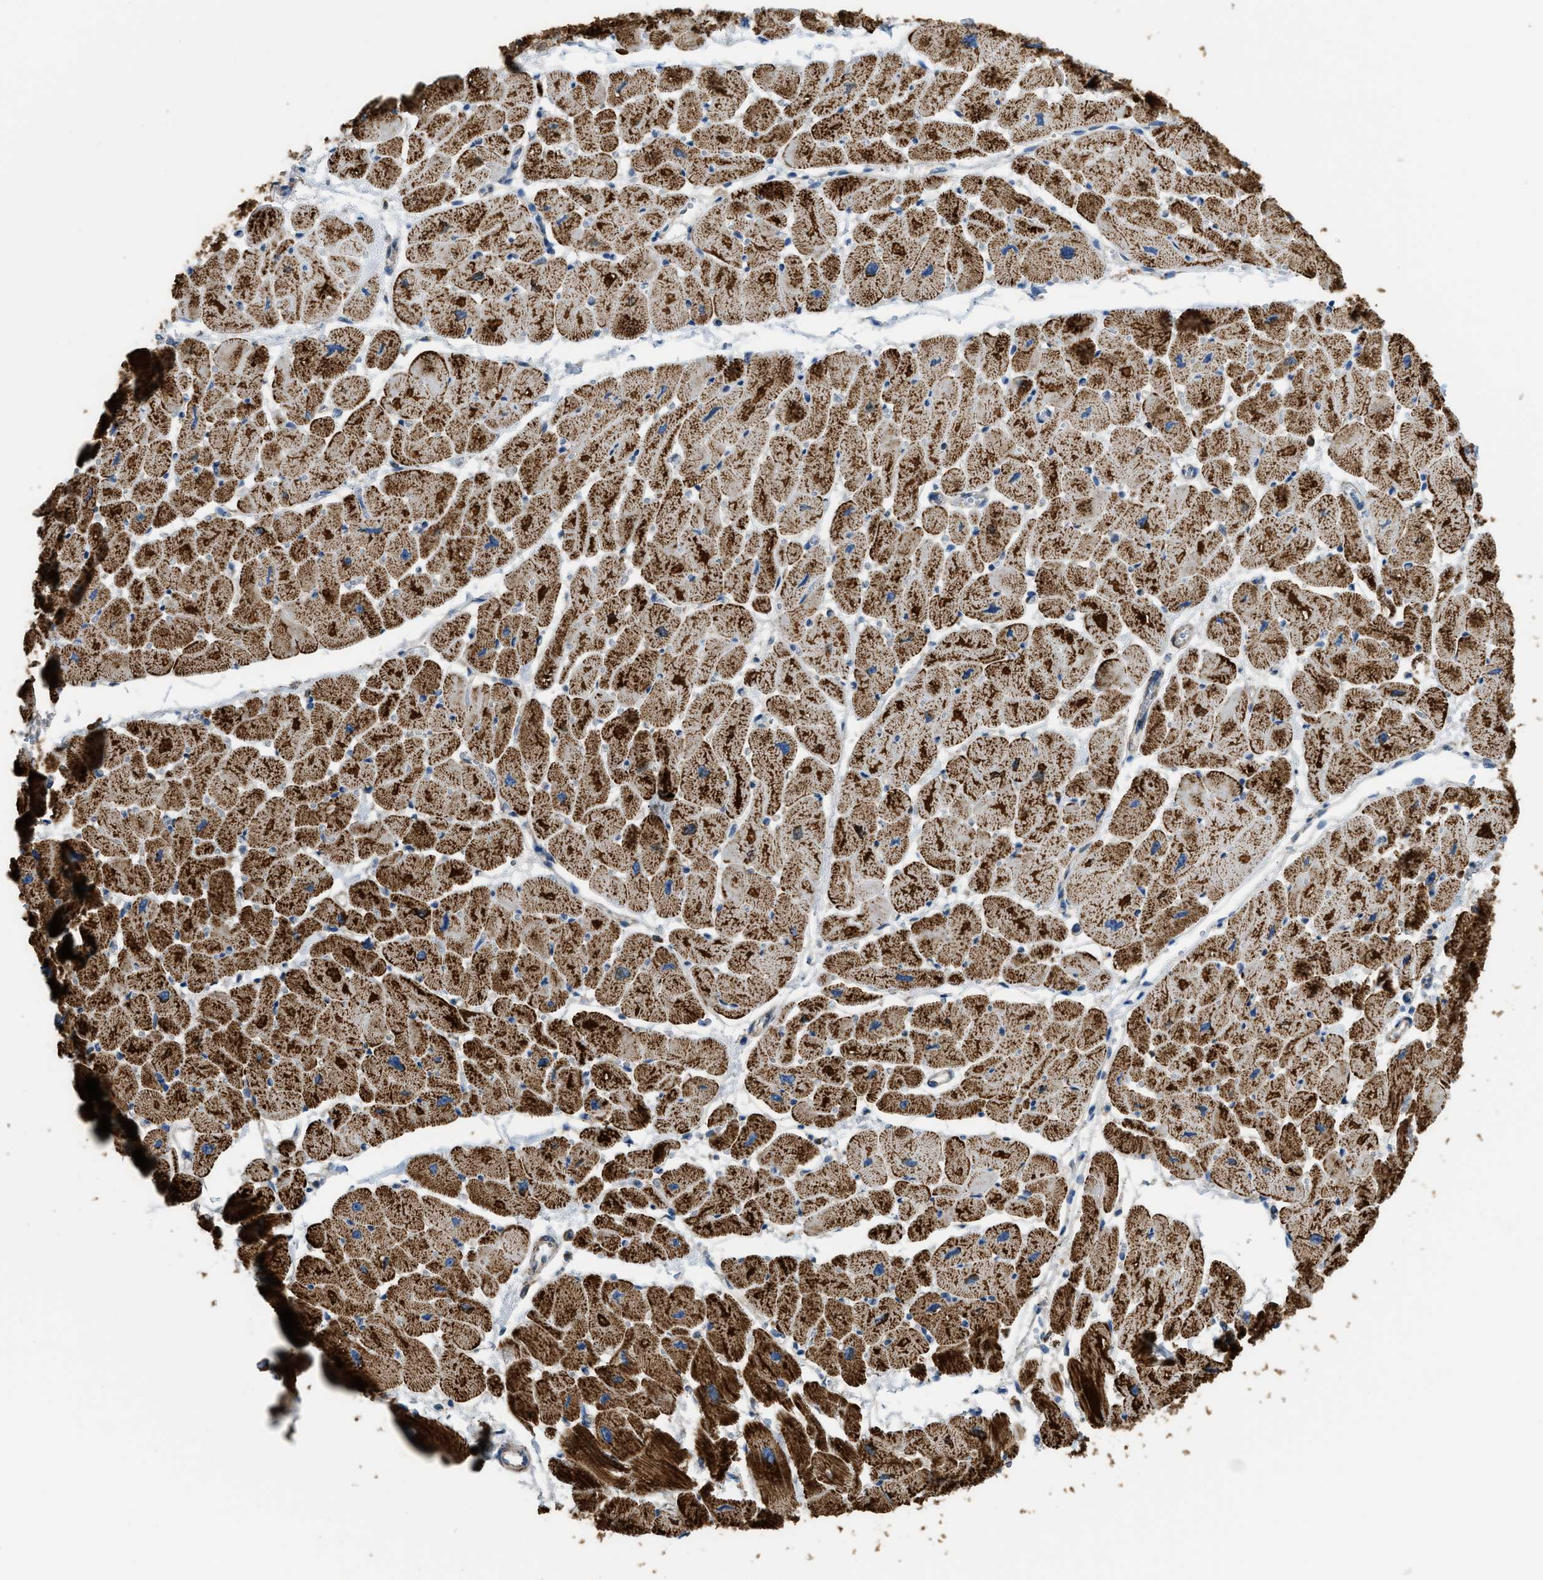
{"staining": {"intensity": "strong", "quantity": ">75%", "location": "cytoplasmic/membranous"}, "tissue": "heart muscle", "cell_type": "Cardiomyocytes", "image_type": "normal", "snomed": [{"axis": "morphology", "description": "Normal tissue, NOS"}, {"axis": "topography", "description": "Heart"}], "caption": "An immunohistochemistry micrograph of unremarkable tissue is shown. Protein staining in brown highlights strong cytoplasmic/membranous positivity in heart muscle within cardiomyocytes. (IHC, brightfield microscopy, high magnification).", "gene": "ETFB", "patient": {"sex": "female", "age": 54}}